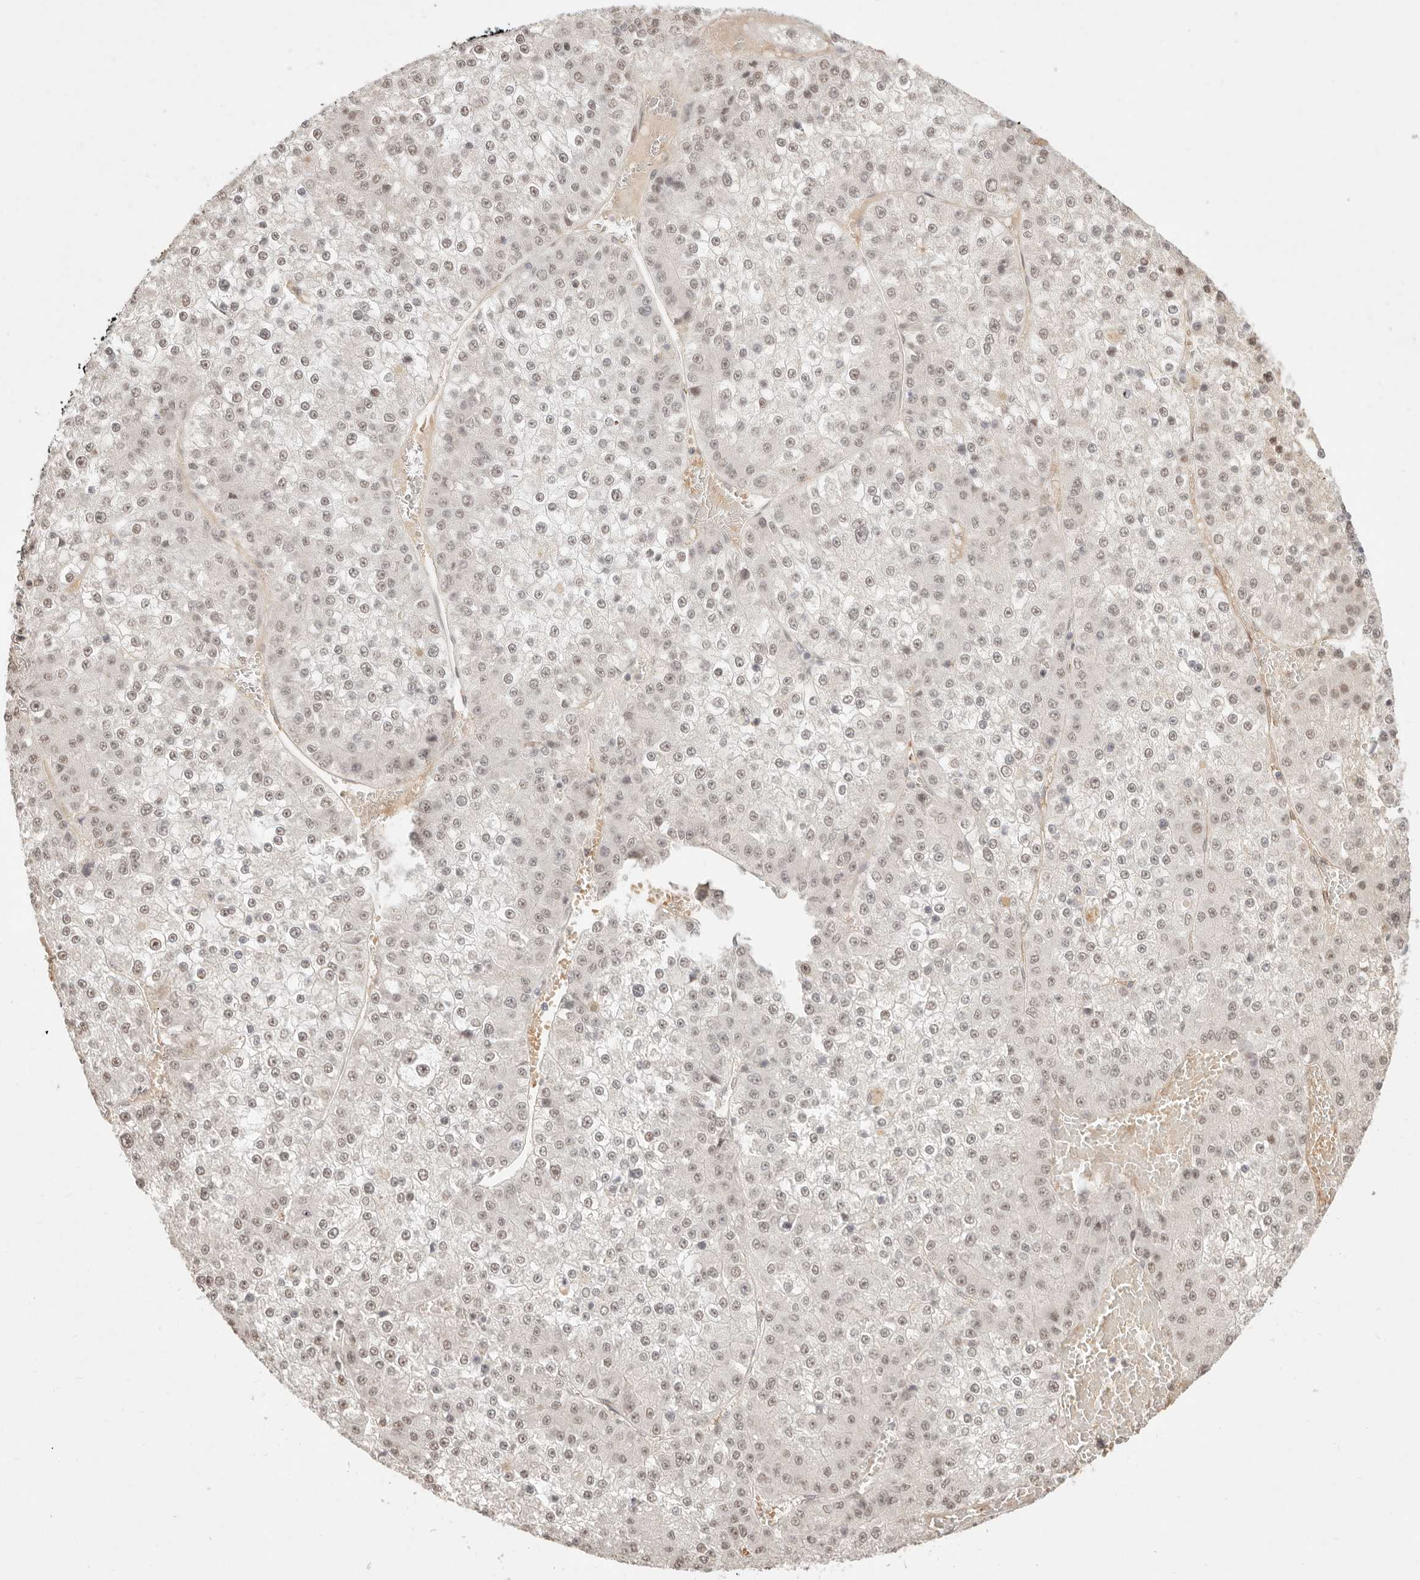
{"staining": {"intensity": "weak", "quantity": ">75%", "location": "nuclear"}, "tissue": "liver cancer", "cell_type": "Tumor cells", "image_type": "cancer", "snomed": [{"axis": "morphology", "description": "Carcinoma, Hepatocellular, NOS"}, {"axis": "topography", "description": "Liver"}], "caption": "Immunohistochemical staining of human liver cancer demonstrates weak nuclear protein expression in about >75% of tumor cells.", "gene": "MEP1A", "patient": {"sex": "female", "age": 73}}